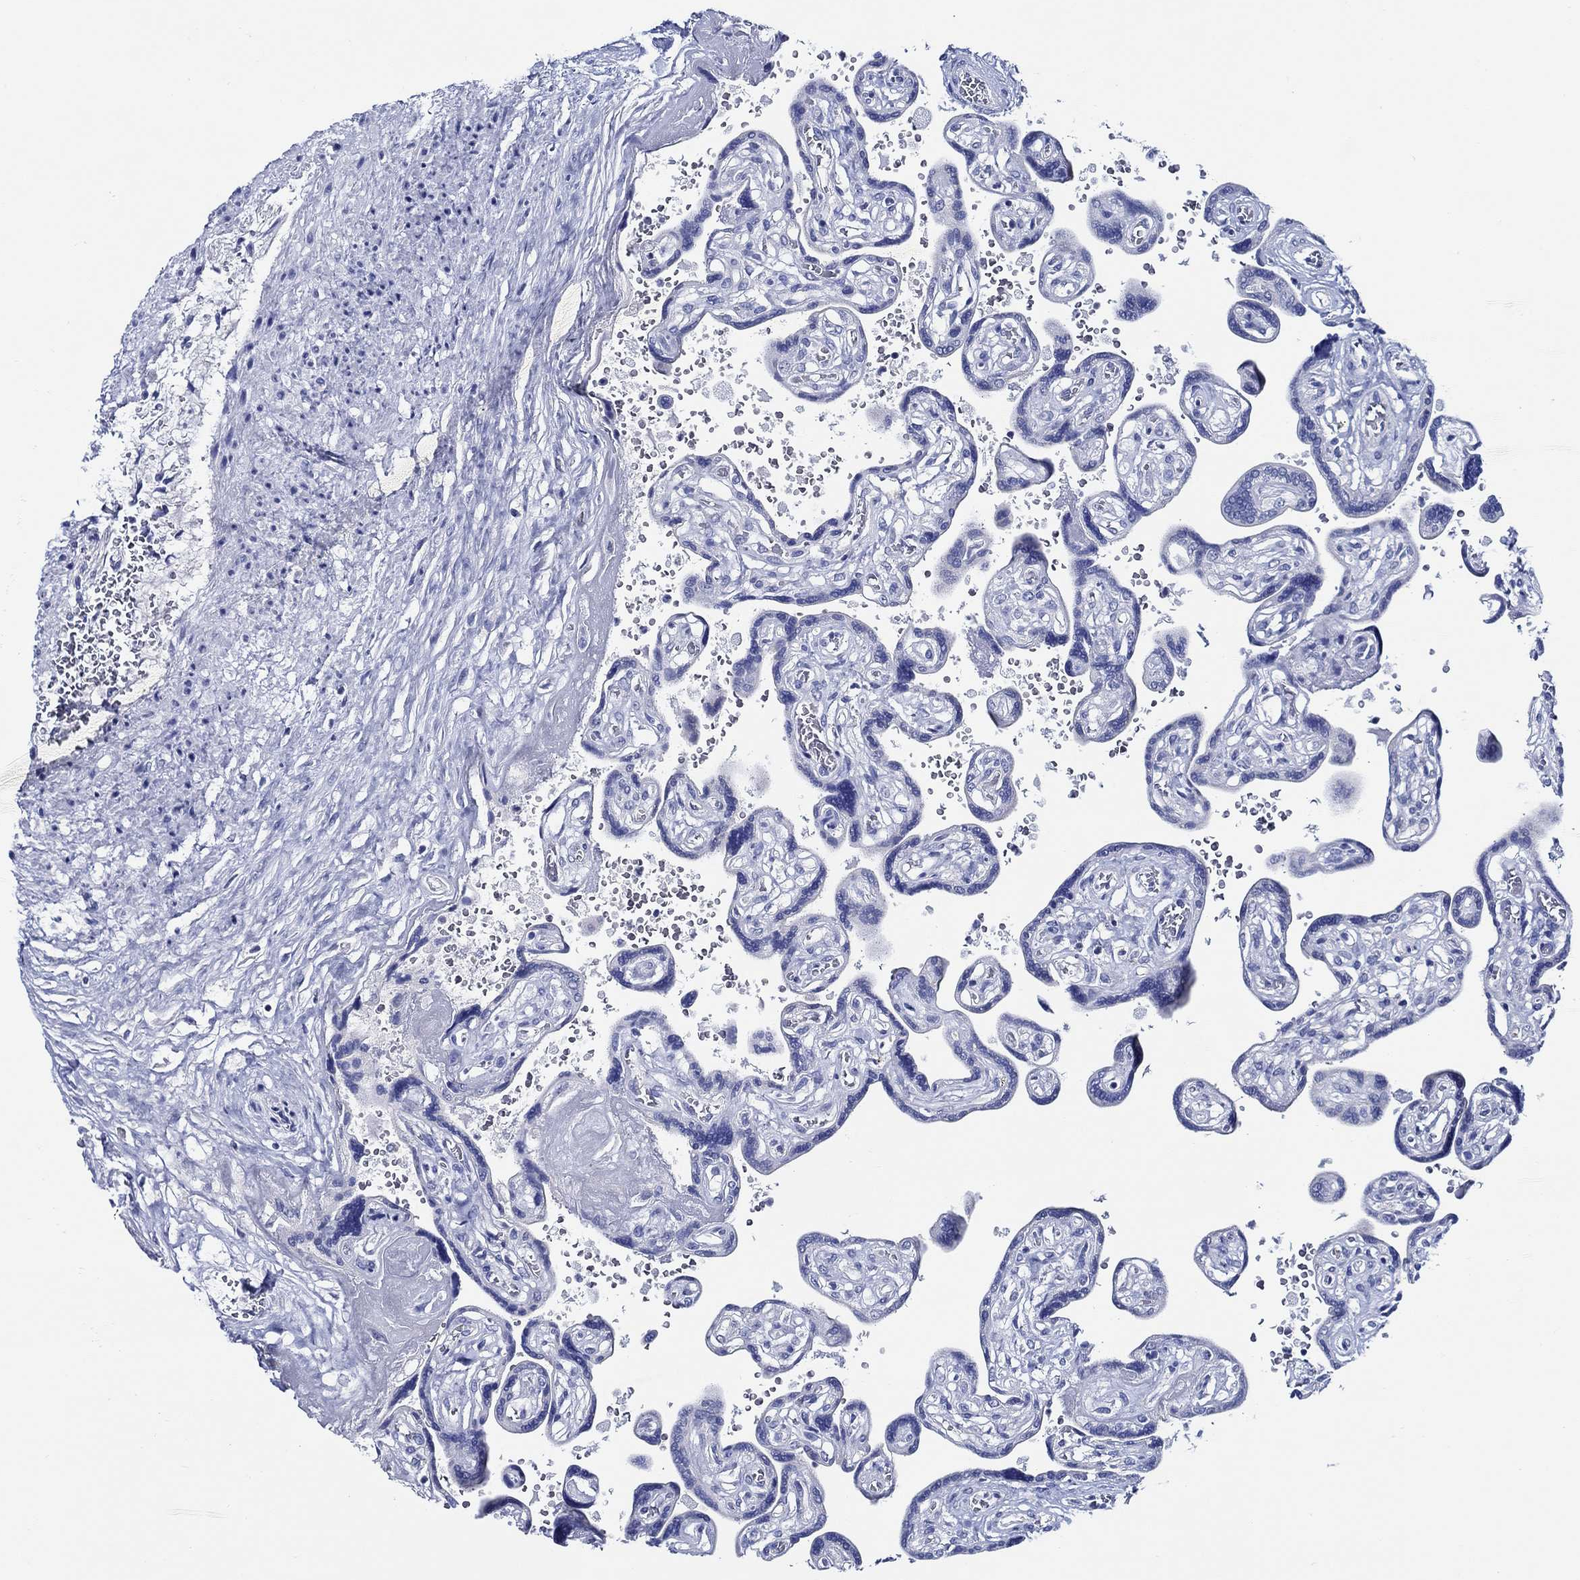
{"staining": {"intensity": "negative", "quantity": "none", "location": "none"}, "tissue": "placenta", "cell_type": "Decidual cells", "image_type": "normal", "snomed": [{"axis": "morphology", "description": "Normal tissue, NOS"}, {"axis": "topography", "description": "Placenta"}], "caption": "This histopathology image is of benign placenta stained with immunohistochemistry (IHC) to label a protein in brown with the nuclei are counter-stained blue. There is no expression in decidual cells. The staining is performed using DAB brown chromogen with nuclei counter-stained in using hematoxylin.", "gene": "SKOR1", "patient": {"sex": "female", "age": 32}}